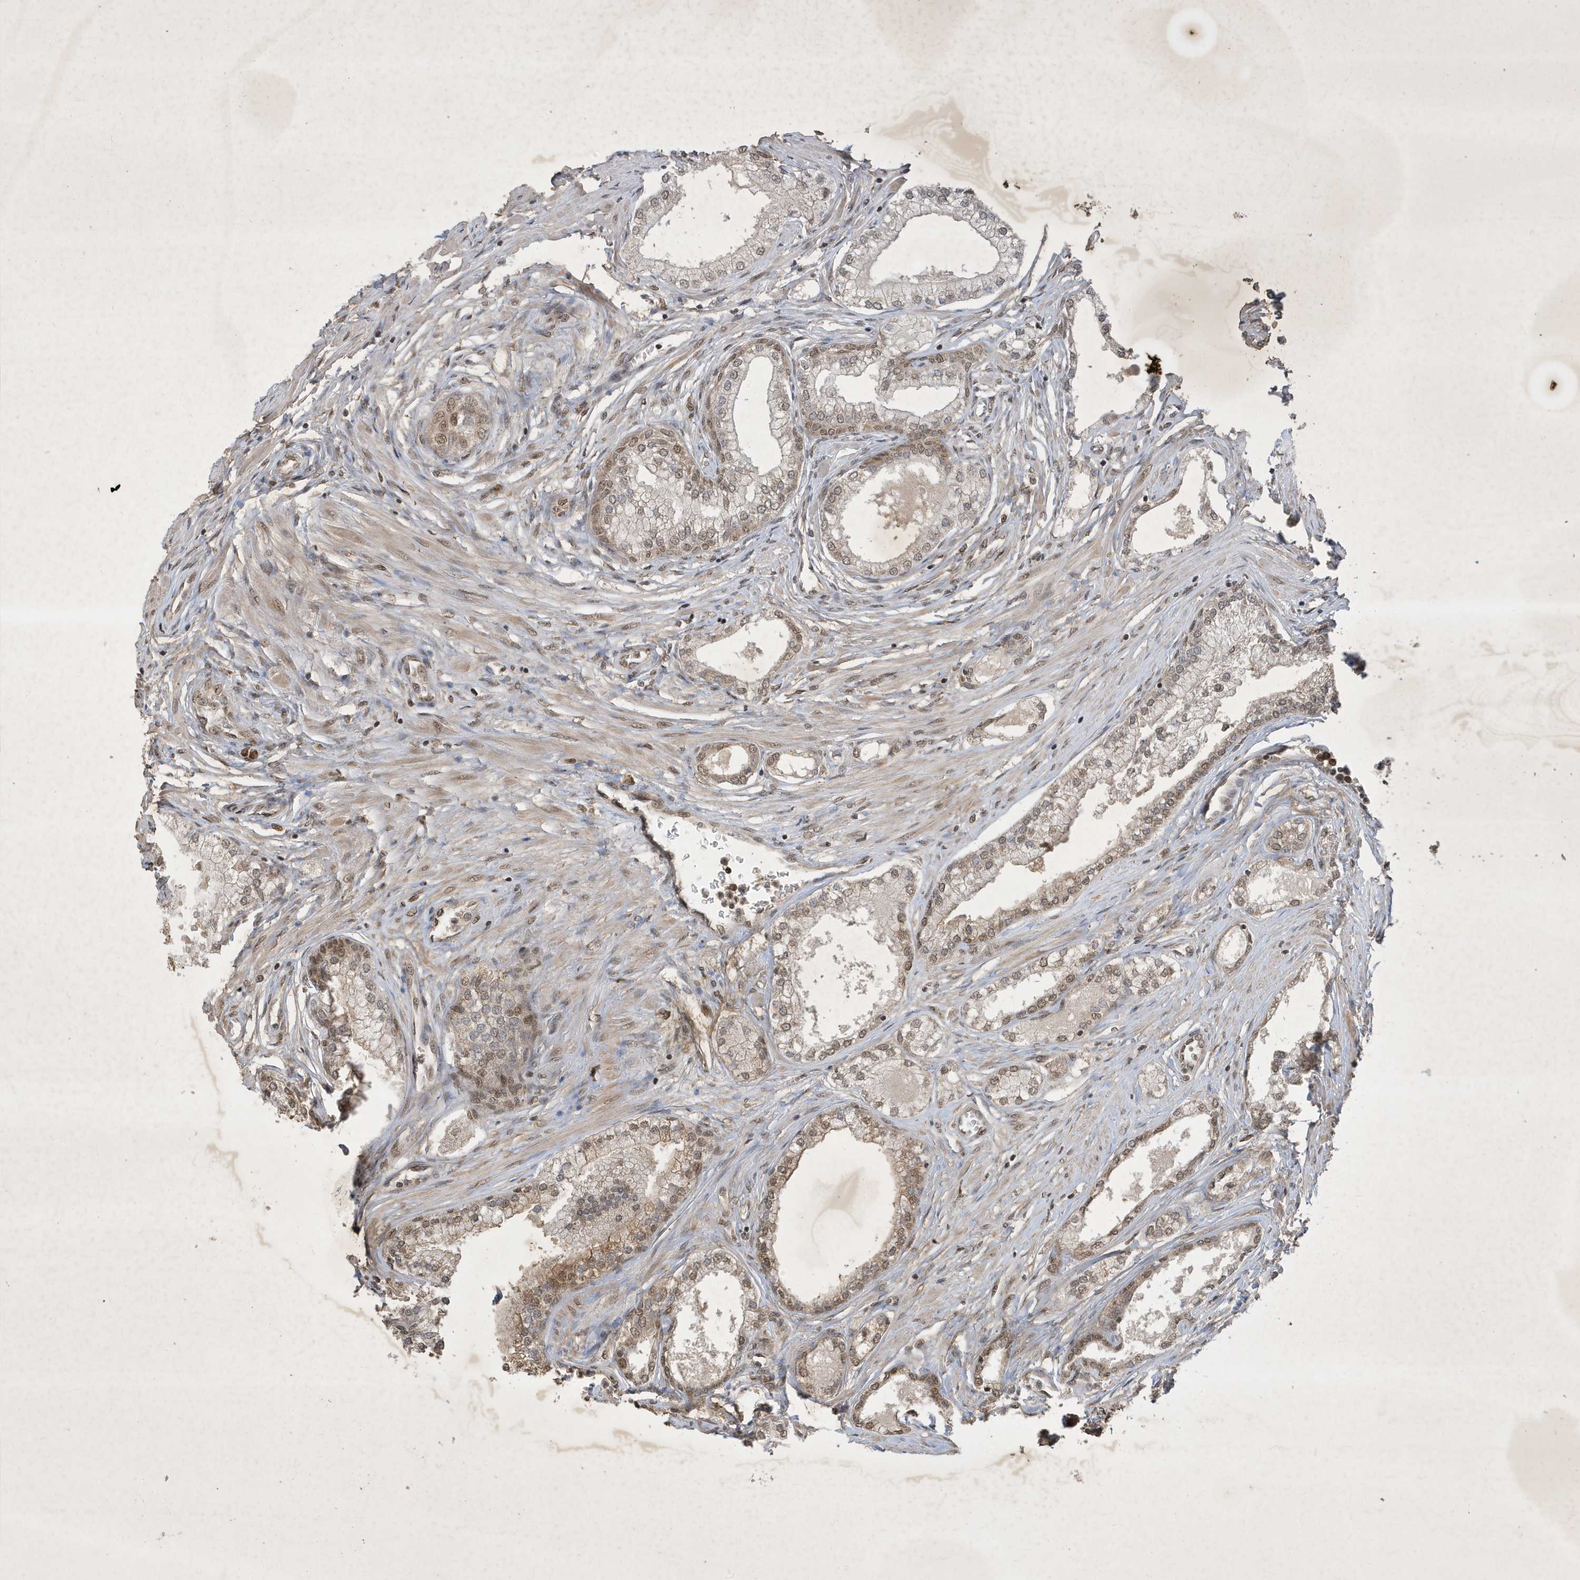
{"staining": {"intensity": "moderate", "quantity": ">75%", "location": "cytoplasmic/membranous,nuclear"}, "tissue": "prostate", "cell_type": "Glandular cells", "image_type": "normal", "snomed": [{"axis": "morphology", "description": "Normal tissue, NOS"}, {"axis": "morphology", "description": "Urothelial carcinoma, Low grade"}, {"axis": "topography", "description": "Urinary bladder"}, {"axis": "topography", "description": "Prostate"}], "caption": "Unremarkable prostate was stained to show a protein in brown. There is medium levels of moderate cytoplasmic/membranous,nuclear expression in about >75% of glandular cells. (Stains: DAB (3,3'-diaminobenzidine) in brown, nuclei in blue, Microscopy: brightfield microscopy at high magnification).", "gene": "STX10", "patient": {"sex": "male", "age": 60}}